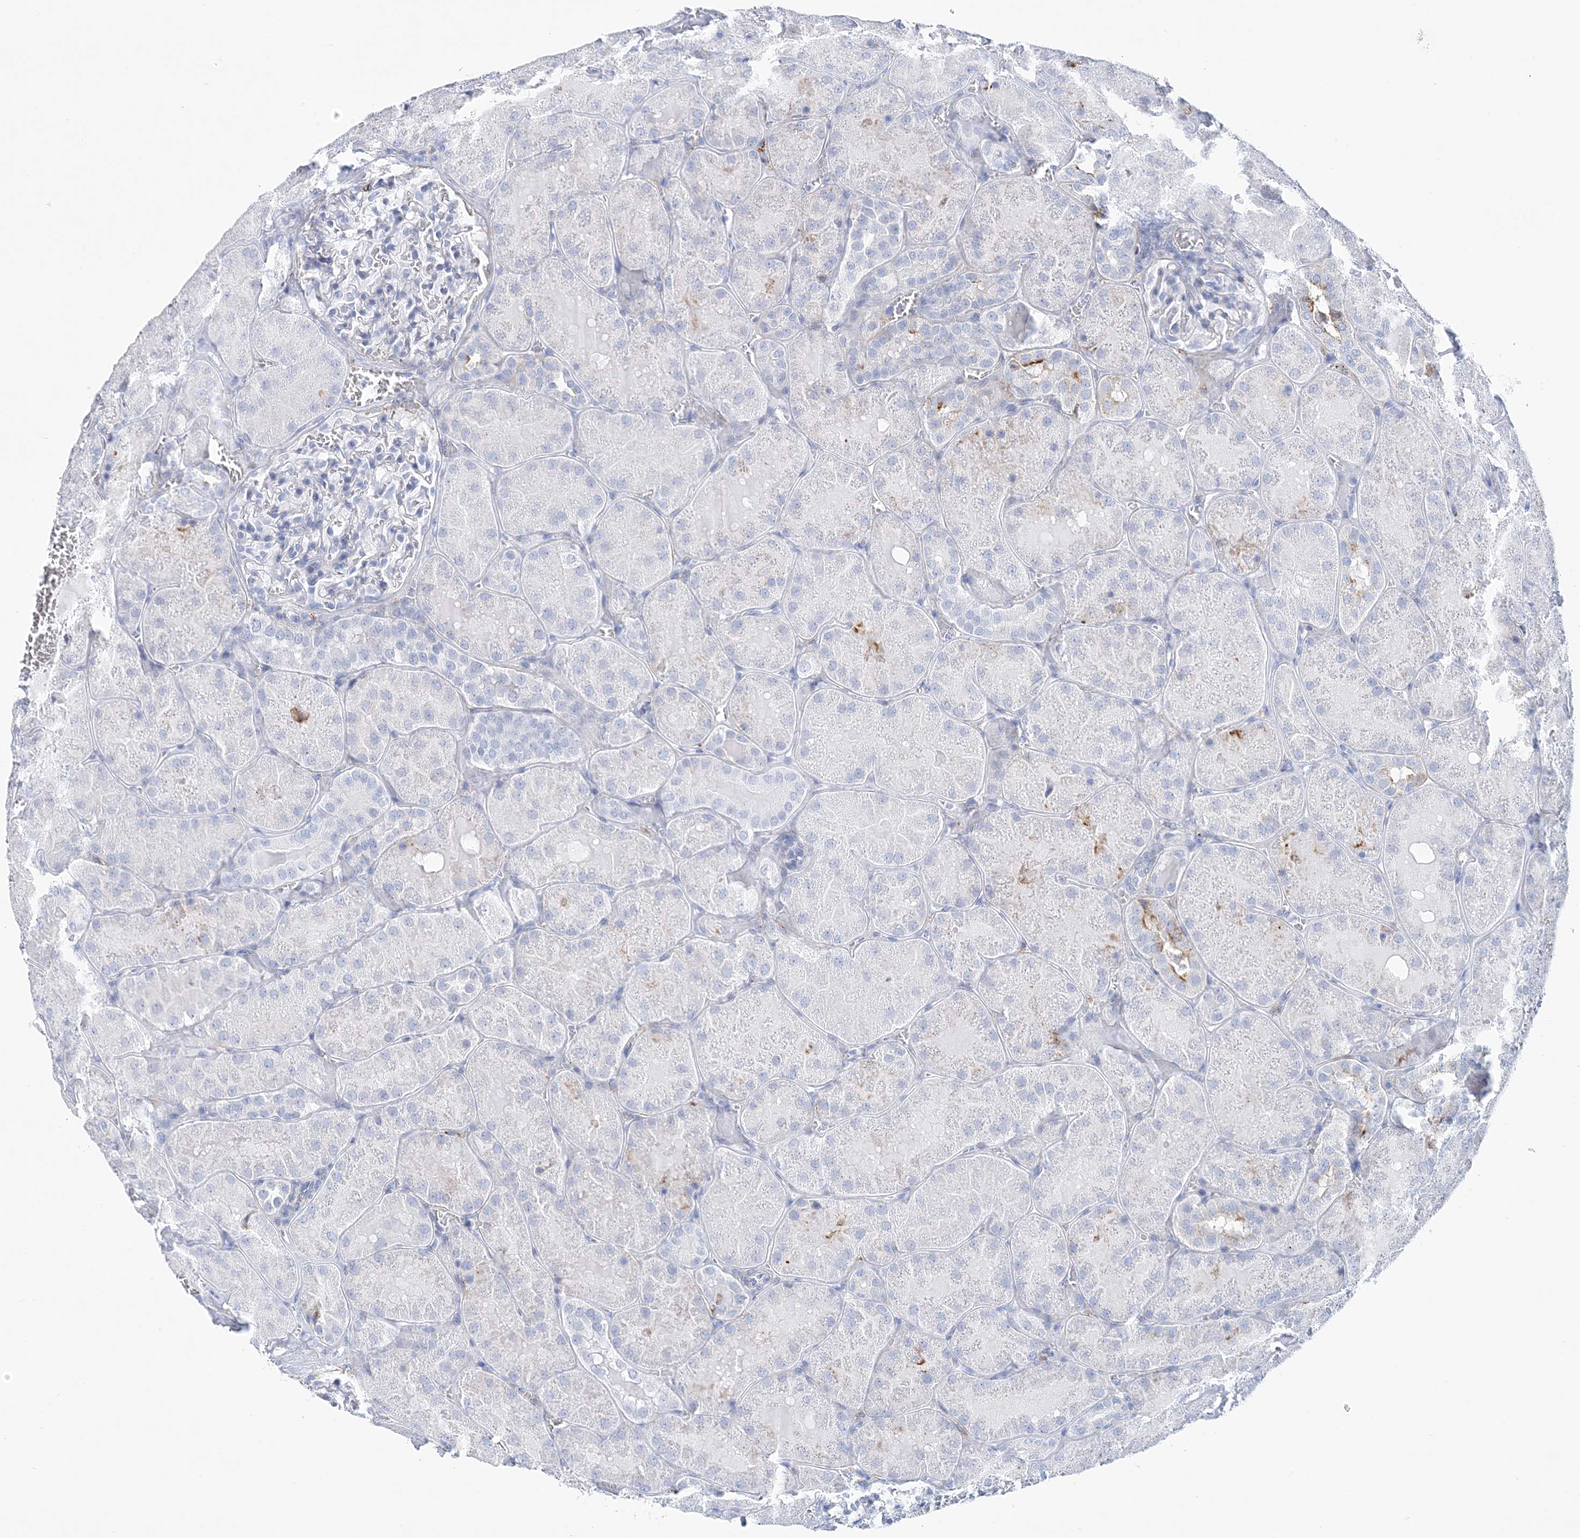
{"staining": {"intensity": "negative", "quantity": "none", "location": "none"}, "tissue": "kidney", "cell_type": "Cells in glomeruli", "image_type": "normal", "snomed": [{"axis": "morphology", "description": "Normal tissue, NOS"}, {"axis": "topography", "description": "Kidney"}], "caption": "IHC image of normal kidney: human kidney stained with DAB demonstrates no significant protein staining in cells in glomeruli. (Brightfield microscopy of DAB (3,3'-diaminobenzidine) immunohistochemistry (IHC) at high magnification).", "gene": "NKX6", "patient": {"sex": "male", "age": 28}}